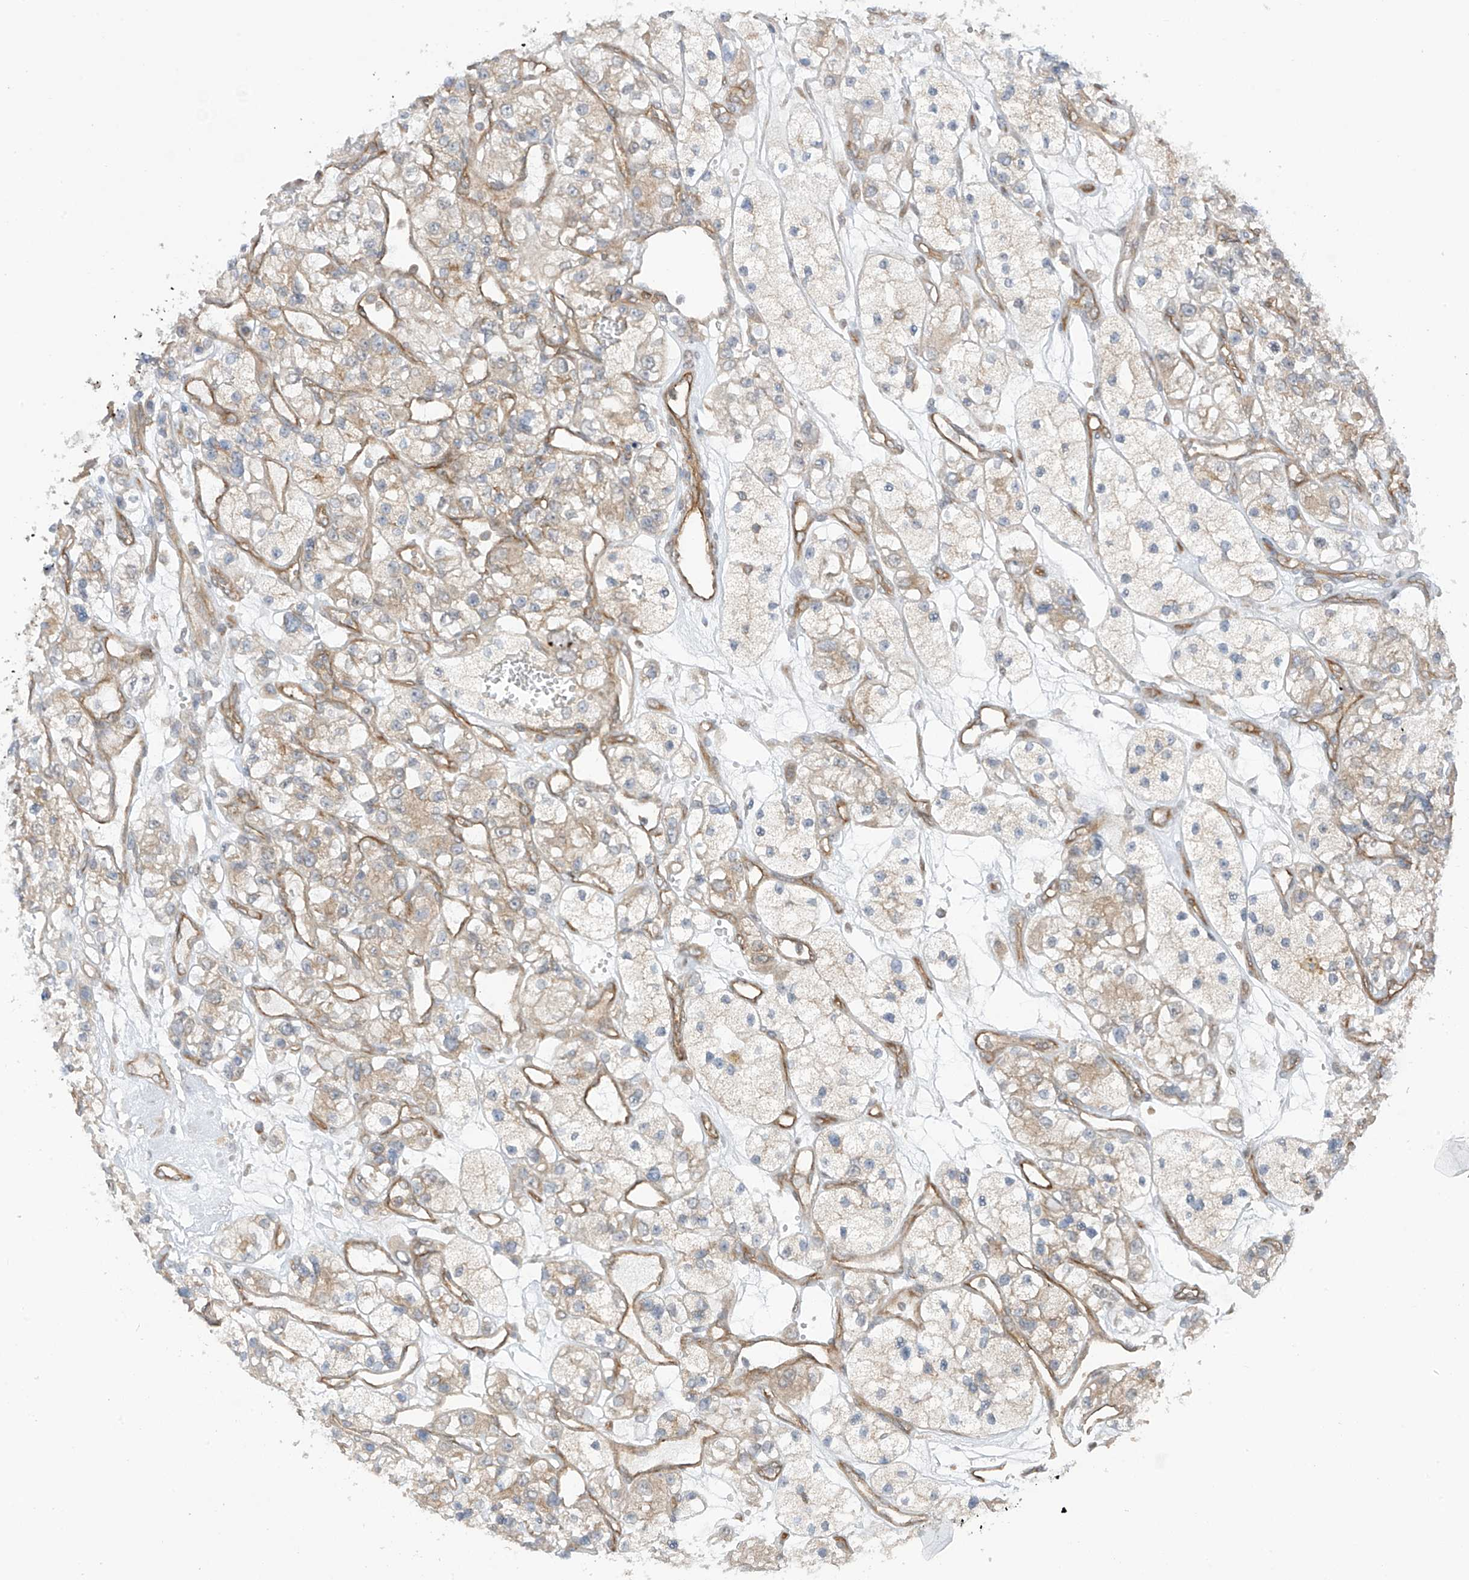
{"staining": {"intensity": "weak", "quantity": "25%-75%", "location": "cytoplasmic/membranous"}, "tissue": "renal cancer", "cell_type": "Tumor cells", "image_type": "cancer", "snomed": [{"axis": "morphology", "description": "Adenocarcinoma, NOS"}, {"axis": "topography", "description": "Kidney"}], "caption": "Immunohistochemistry (IHC) staining of renal cancer, which reveals low levels of weak cytoplasmic/membranous staining in about 25%-75% of tumor cells indicating weak cytoplasmic/membranous protein staining. The staining was performed using DAB (3,3'-diaminobenzidine) (brown) for protein detection and nuclei were counterstained in hematoxylin (blue).", "gene": "REPS1", "patient": {"sex": "female", "age": 57}}